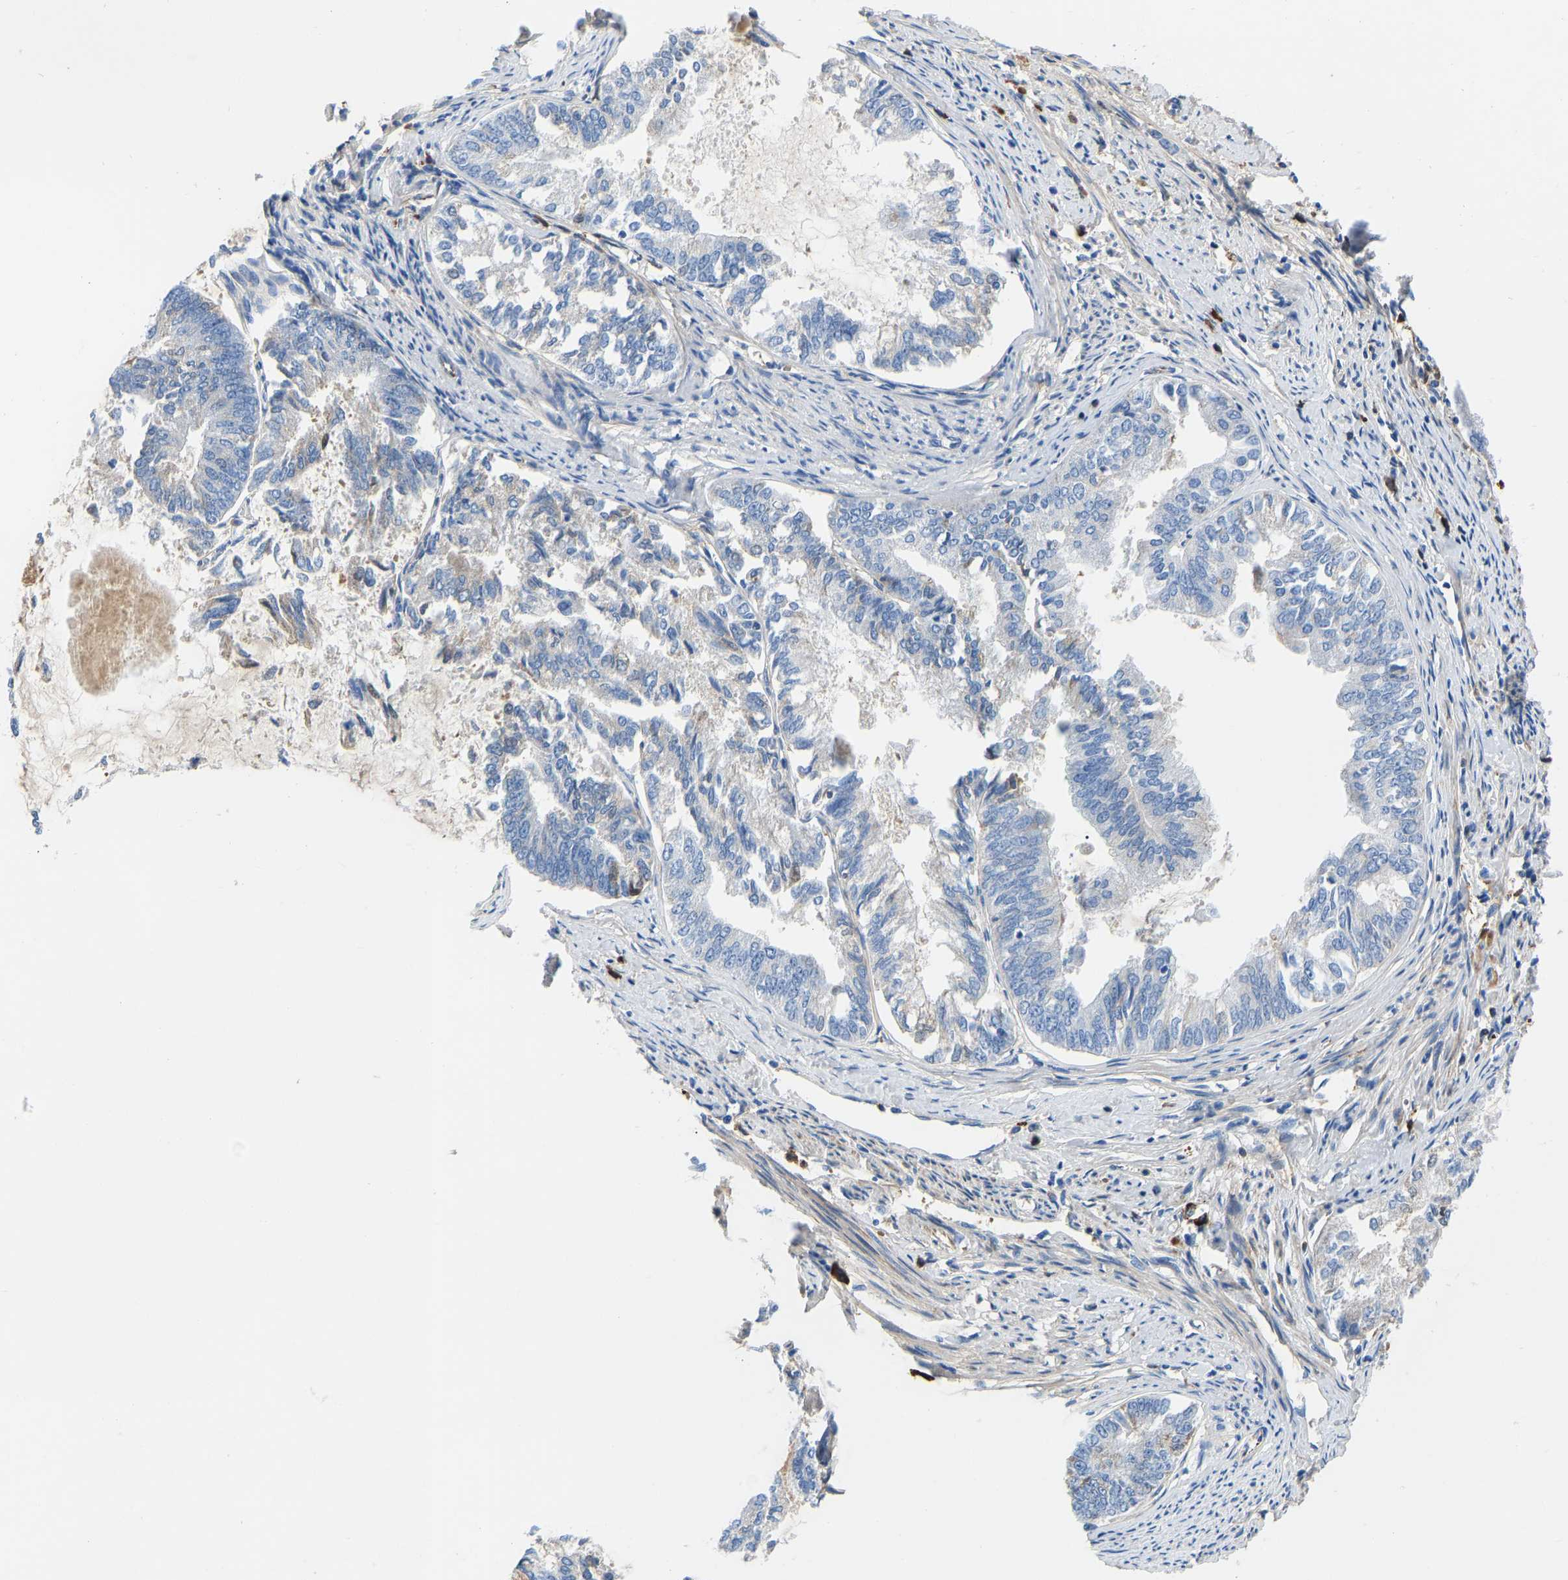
{"staining": {"intensity": "negative", "quantity": "none", "location": "none"}, "tissue": "endometrial cancer", "cell_type": "Tumor cells", "image_type": "cancer", "snomed": [{"axis": "morphology", "description": "Adenocarcinoma, NOS"}, {"axis": "topography", "description": "Endometrium"}], "caption": "A photomicrograph of human adenocarcinoma (endometrial) is negative for staining in tumor cells.", "gene": "HSPG2", "patient": {"sex": "female", "age": 86}}